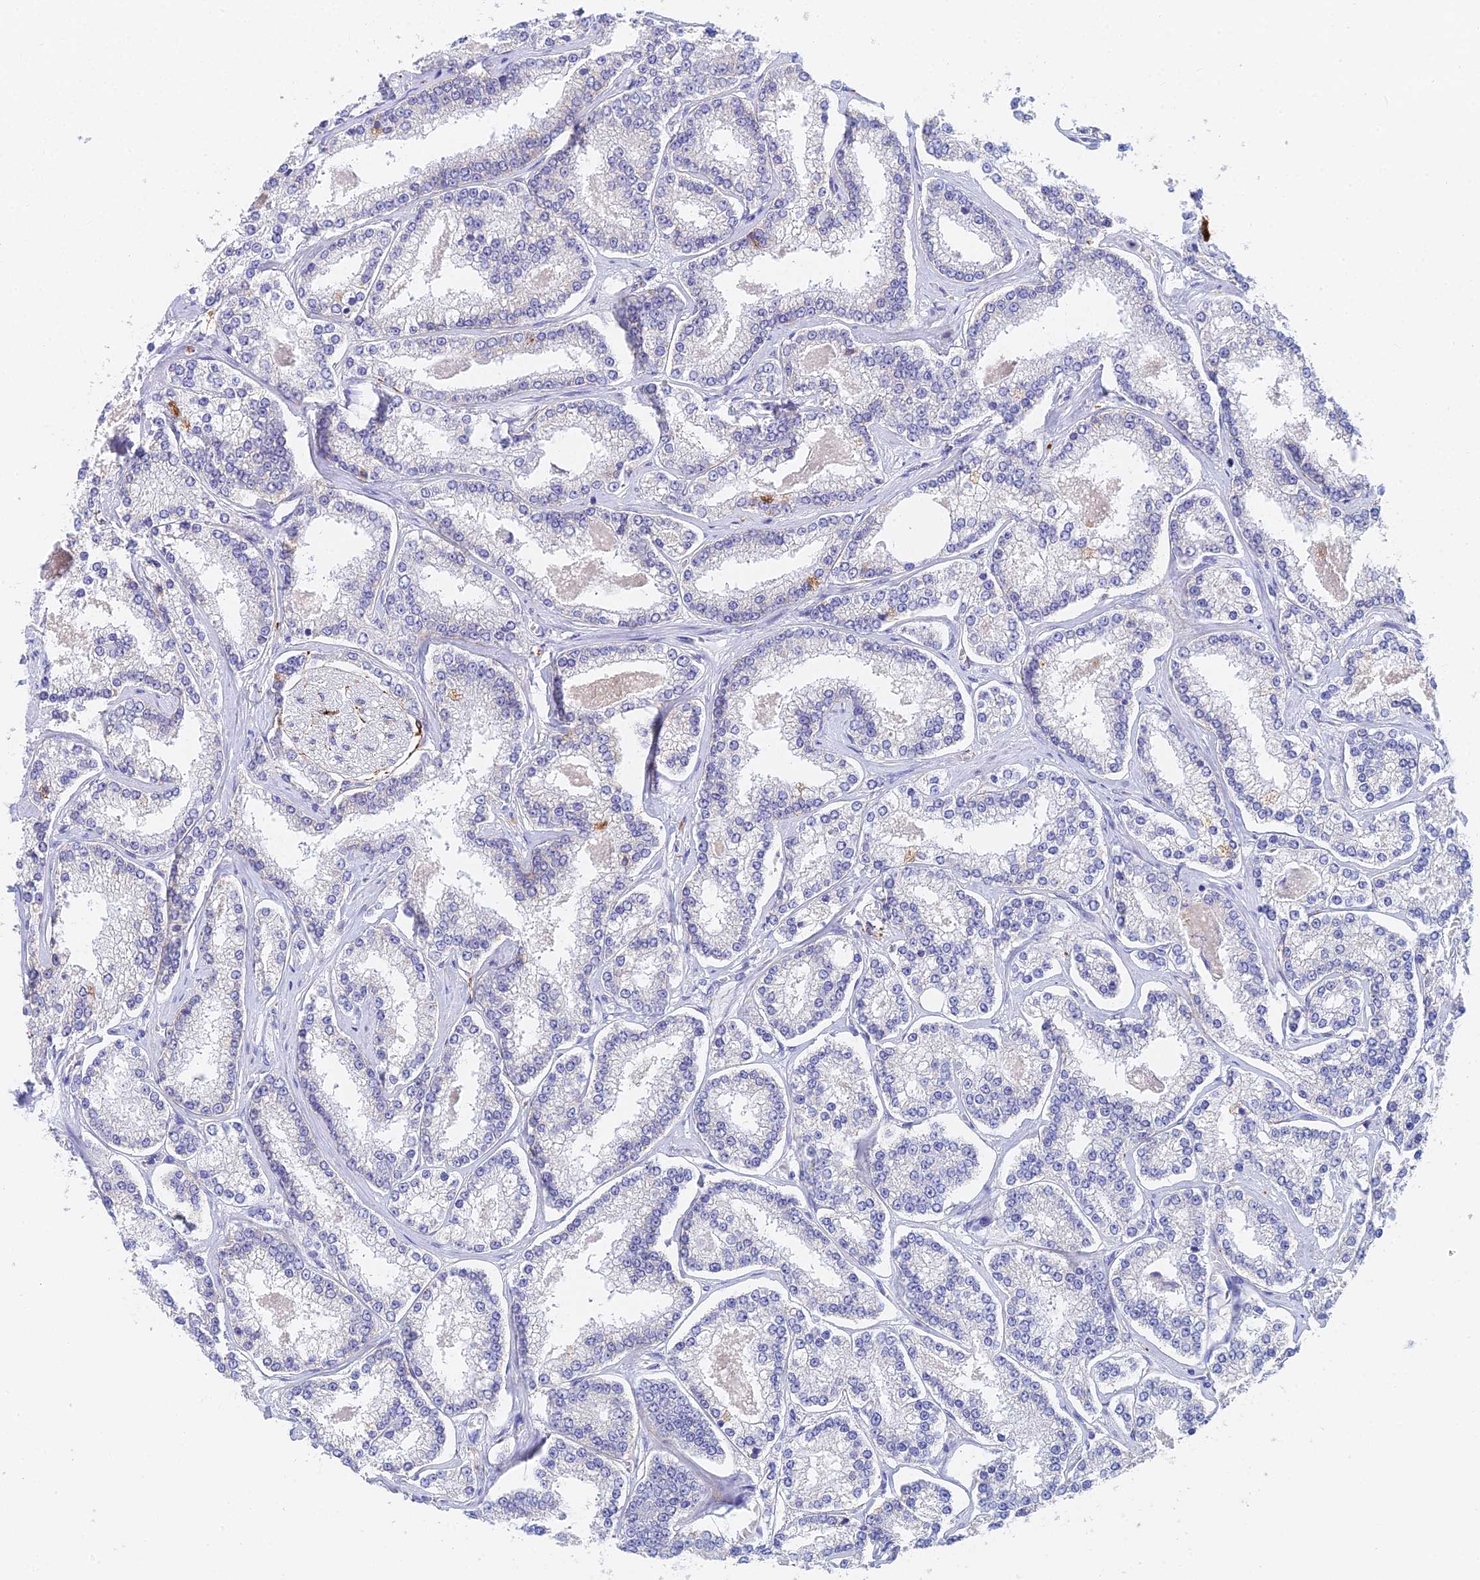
{"staining": {"intensity": "negative", "quantity": "none", "location": "none"}, "tissue": "prostate cancer", "cell_type": "Tumor cells", "image_type": "cancer", "snomed": [{"axis": "morphology", "description": "Normal tissue, NOS"}, {"axis": "morphology", "description": "Adenocarcinoma, High grade"}, {"axis": "topography", "description": "Prostate"}], "caption": "Immunohistochemistry (IHC) of prostate cancer (adenocarcinoma (high-grade)) demonstrates no positivity in tumor cells.", "gene": "ADAMTS13", "patient": {"sex": "male", "age": 83}}